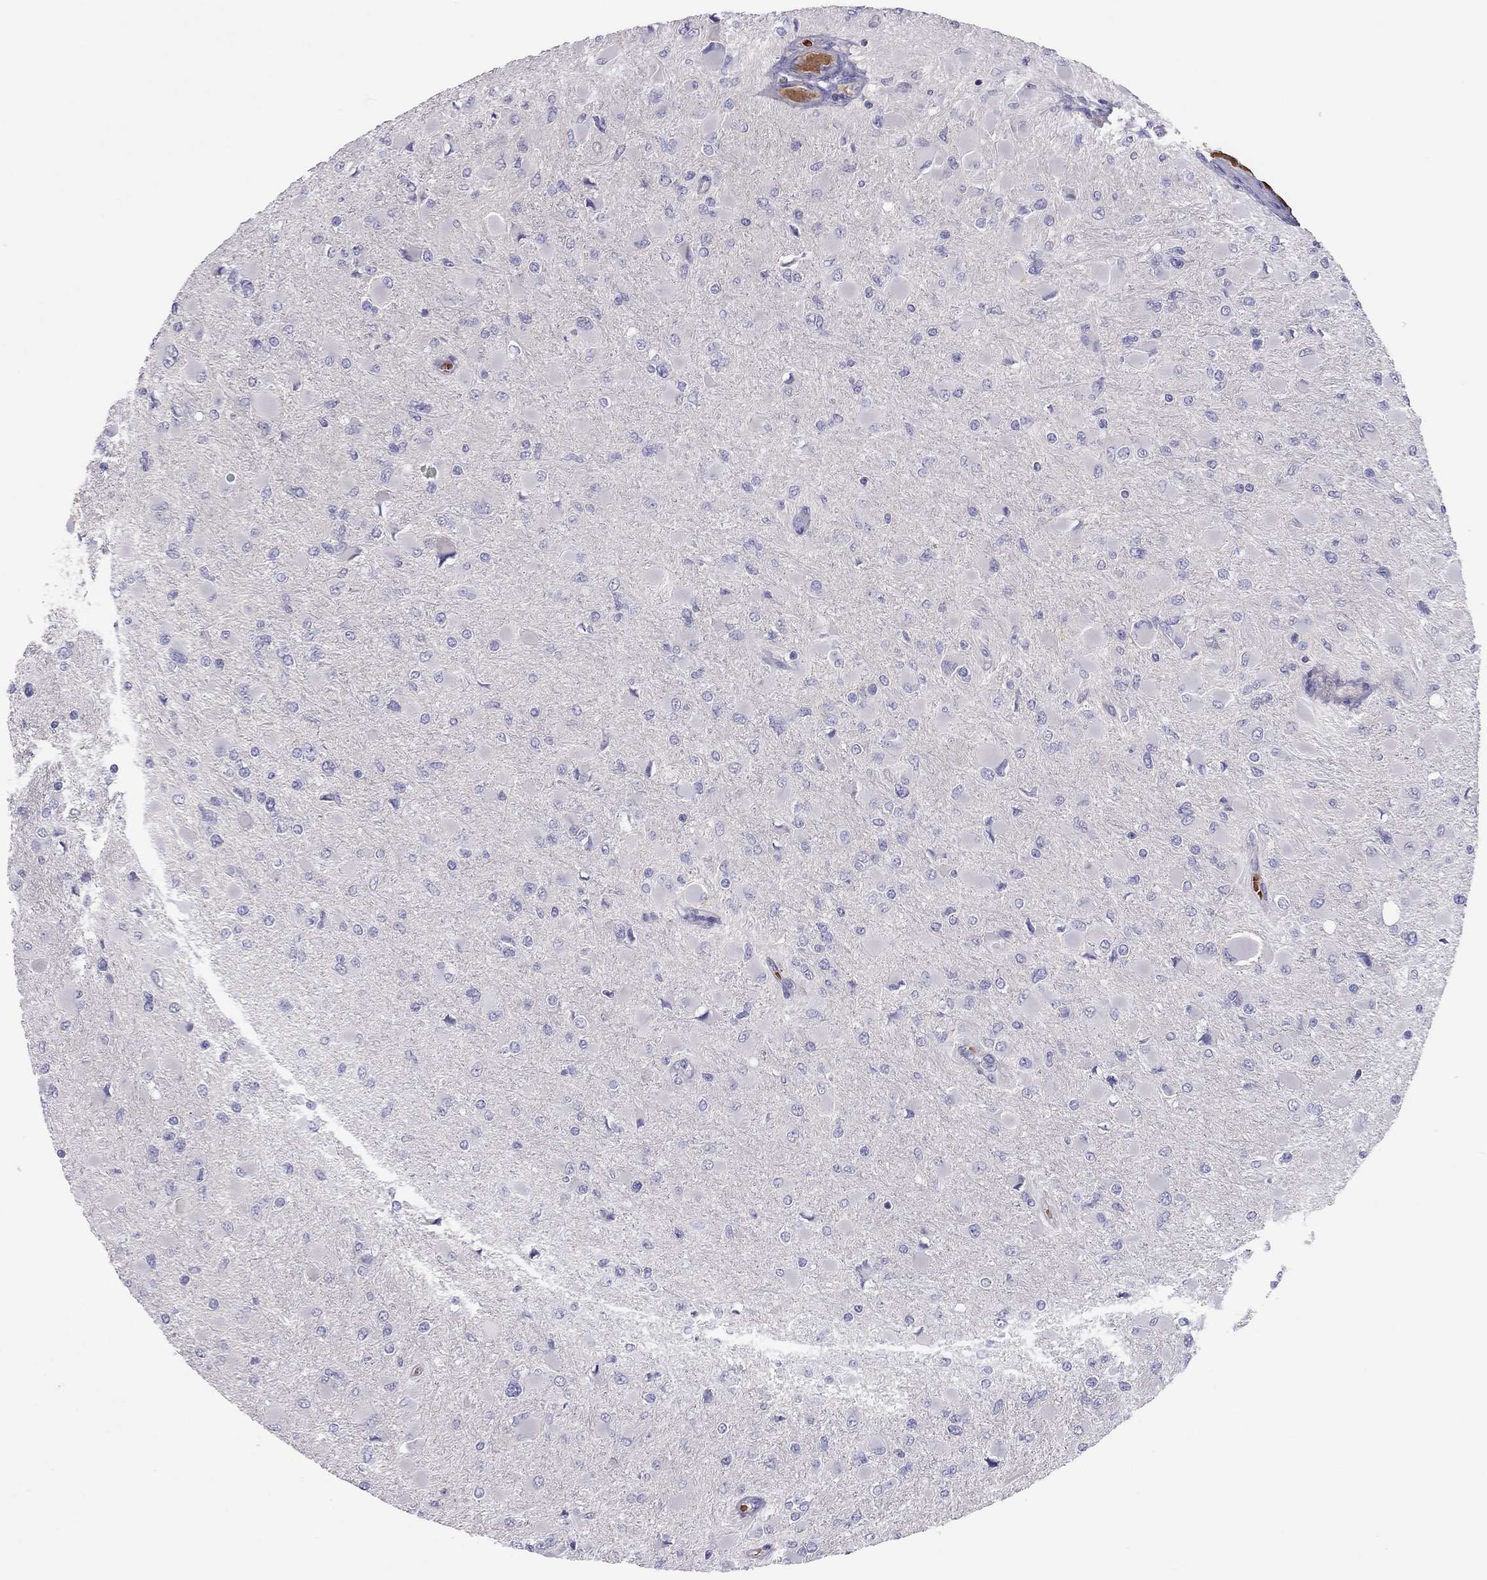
{"staining": {"intensity": "negative", "quantity": "none", "location": "none"}, "tissue": "glioma", "cell_type": "Tumor cells", "image_type": "cancer", "snomed": [{"axis": "morphology", "description": "Glioma, malignant, High grade"}, {"axis": "topography", "description": "Cerebral cortex"}], "caption": "Human glioma stained for a protein using immunohistochemistry (IHC) demonstrates no staining in tumor cells.", "gene": "FRMD1", "patient": {"sex": "female", "age": 36}}